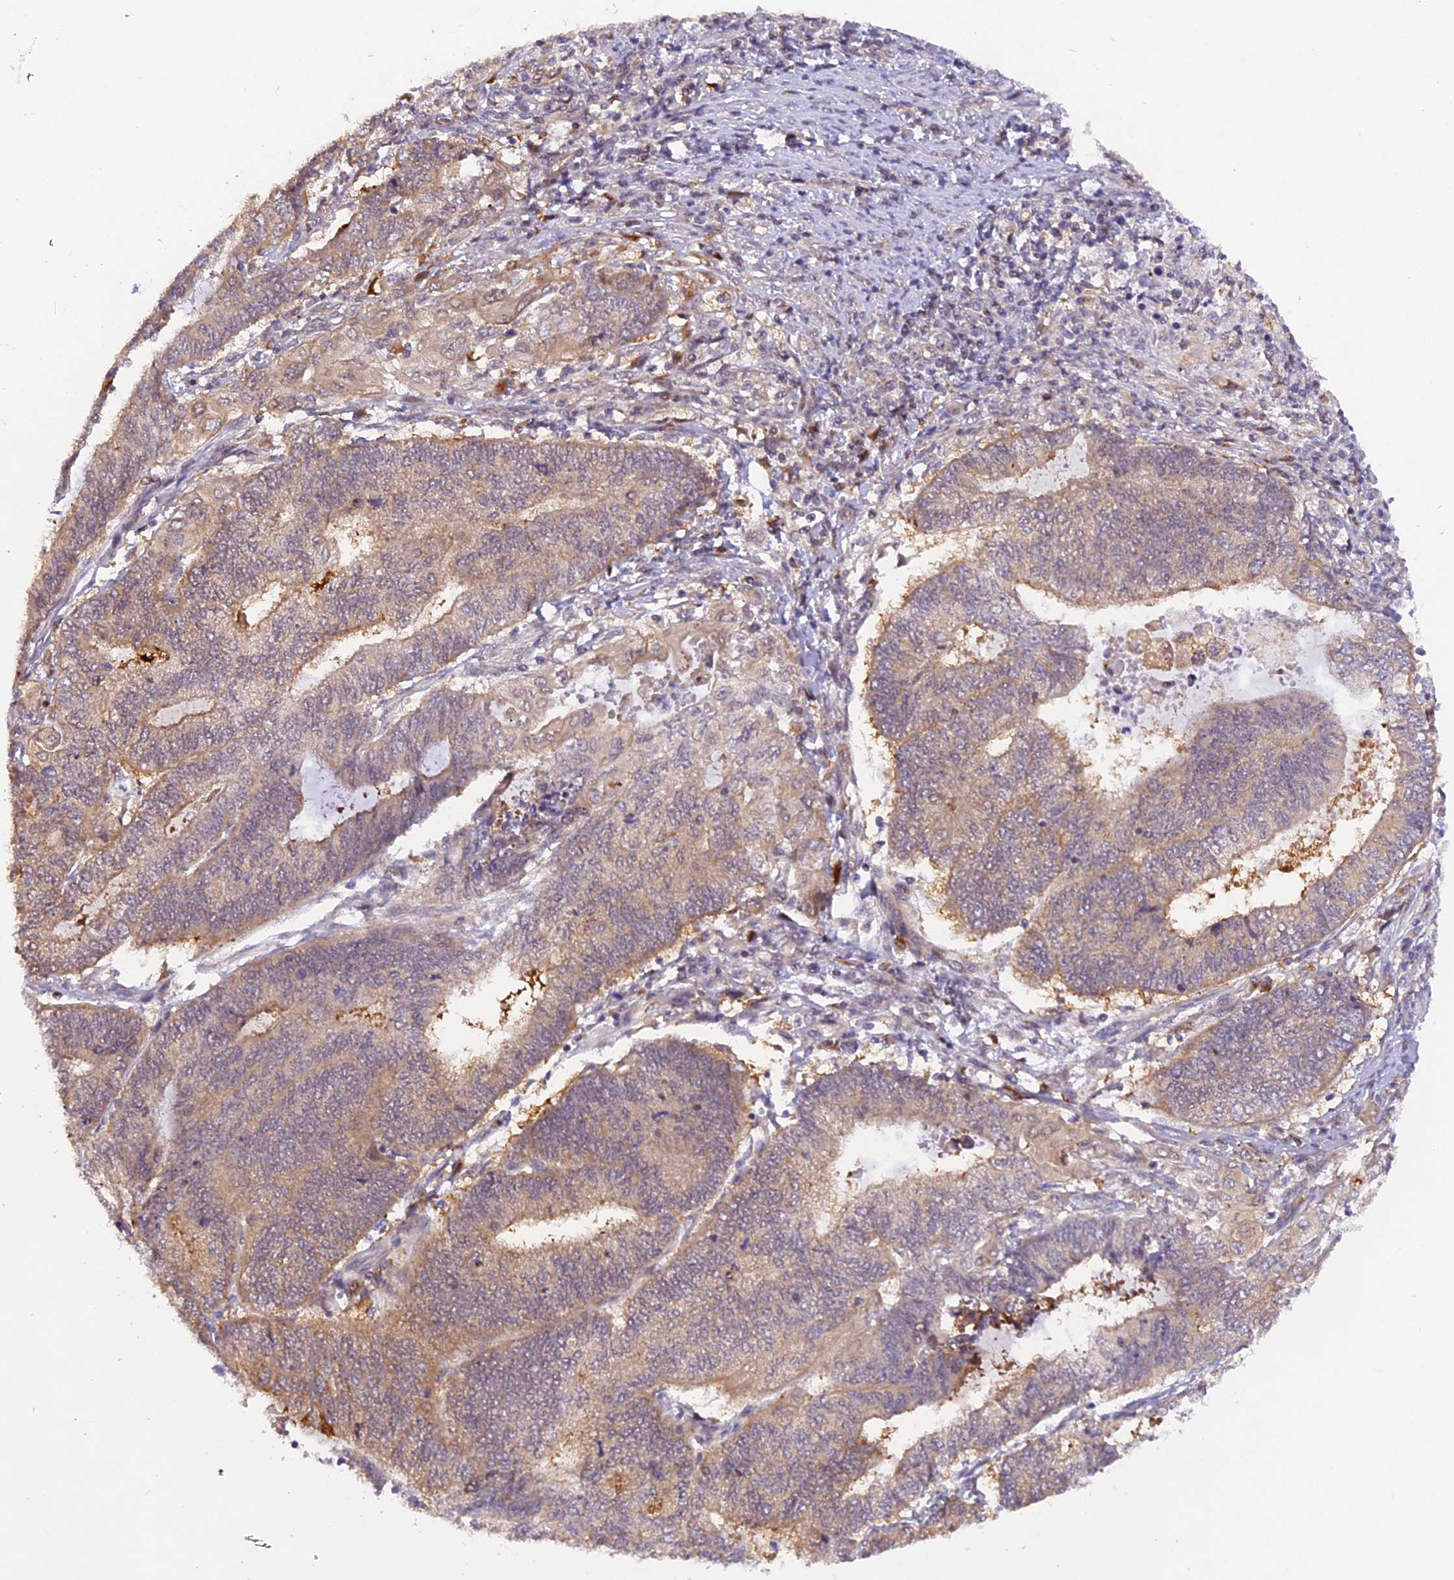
{"staining": {"intensity": "weak", "quantity": "25%-75%", "location": "cytoplasmic/membranous"}, "tissue": "endometrial cancer", "cell_type": "Tumor cells", "image_type": "cancer", "snomed": [{"axis": "morphology", "description": "Adenocarcinoma, NOS"}, {"axis": "topography", "description": "Uterus"}, {"axis": "topography", "description": "Endometrium"}], "caption": "Weak cytoplasmic/membranous staining is appreciated in about 25%-75% of tumor cells in endometrial cancer.", "gene": "SAMD4A", "patient": {"sex": "female", "age": 70}}